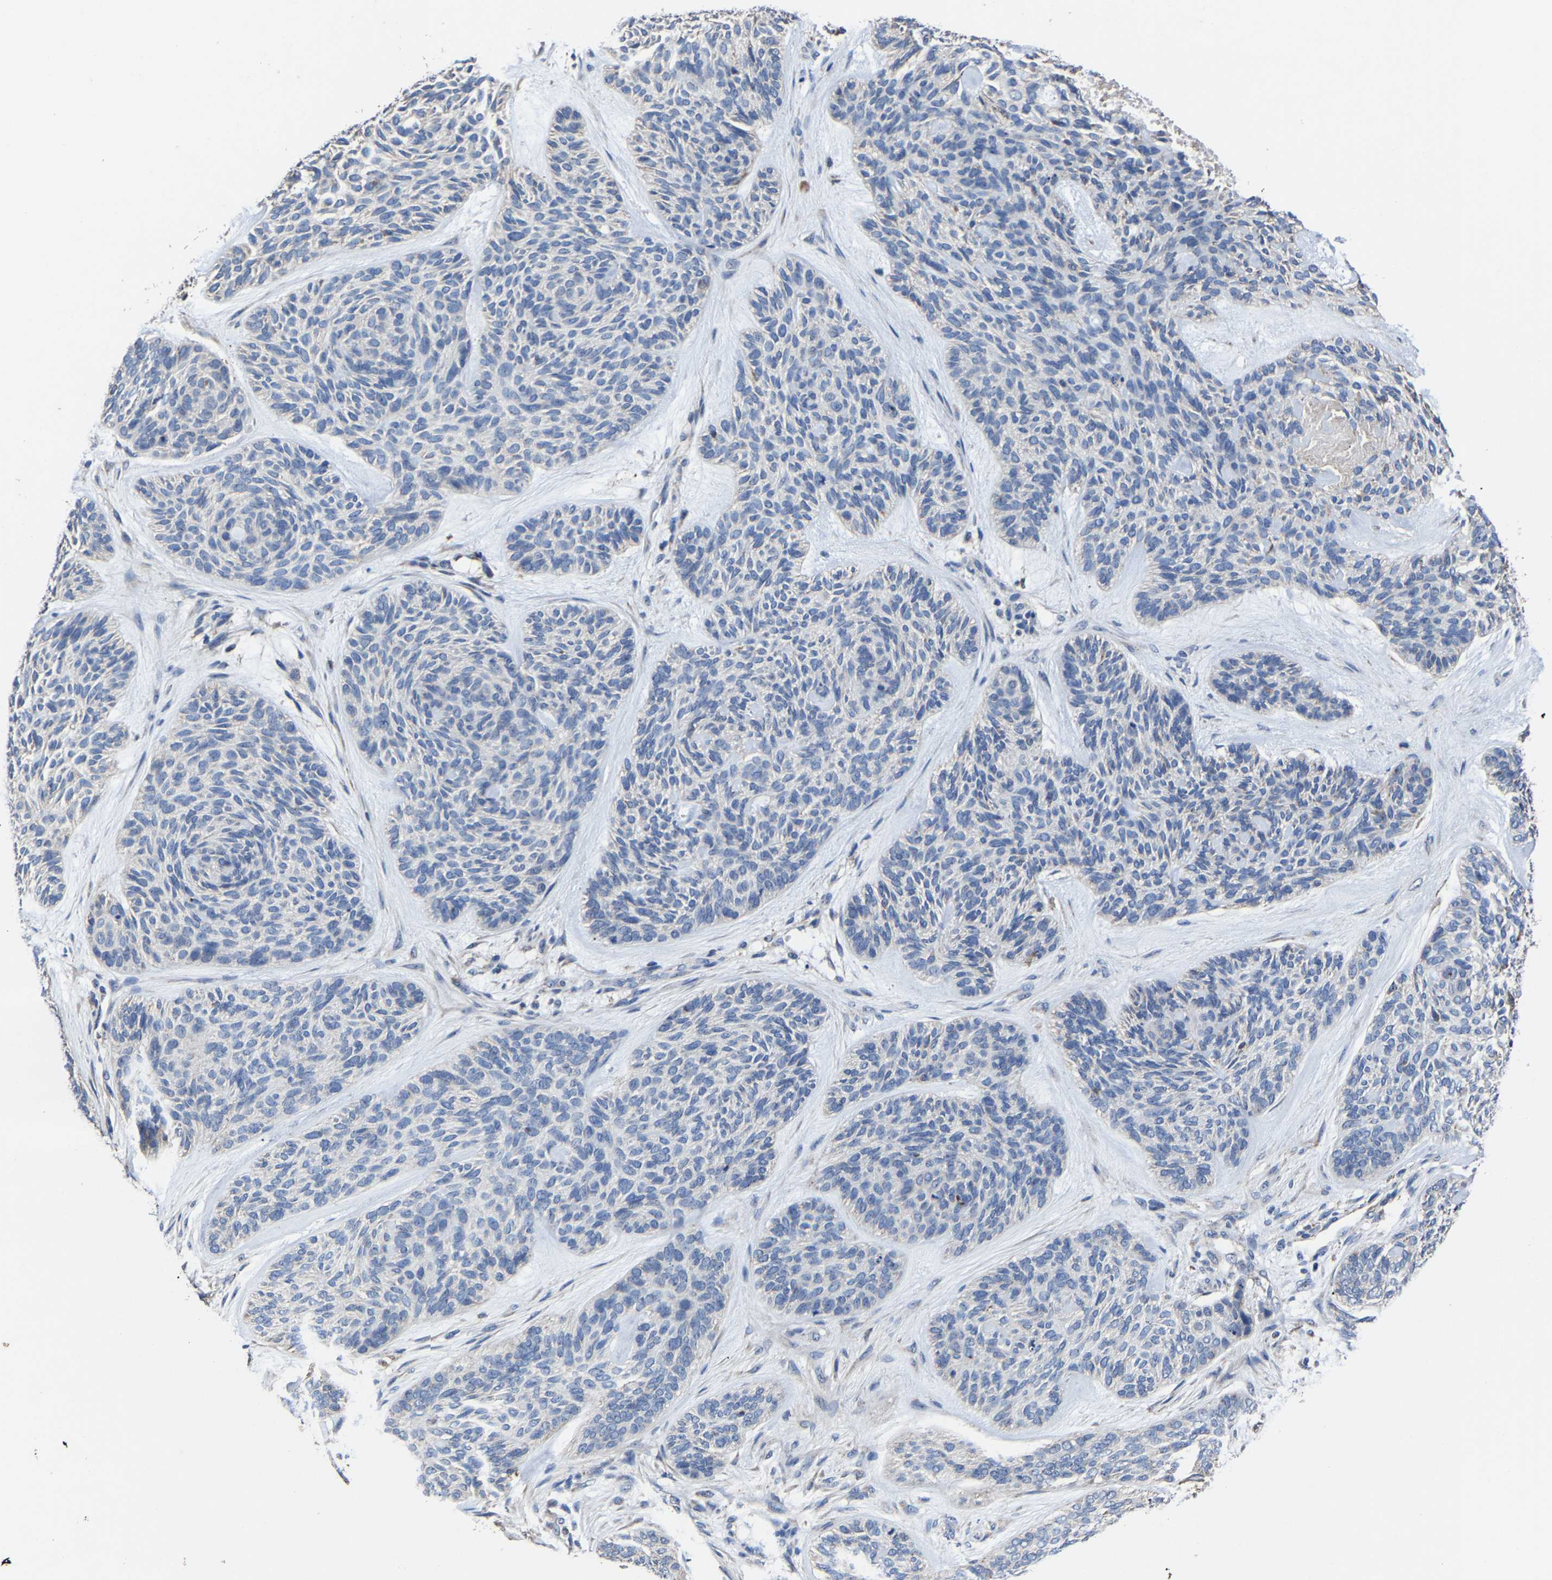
{"staining": {"intensity": "negative", "quantity": "none", "location": "none"}, "tissue": "skin cancer", "cell_type": "Tumor cells", "image_type": "cancer", "snomed": [{"axis": "morphology", "description": "Basal cell carcinoma"}, {"axis": "topography", "description": "Skin"}], "caption": "This image is of skin cancer stained with immunohistochemistry to label a protein in brown with the nuclei are counter-stained blue. There is no positivity in tumor cells.", "gene": "ZCCHC7", "patient": {"sex": "male", "age": 55}}